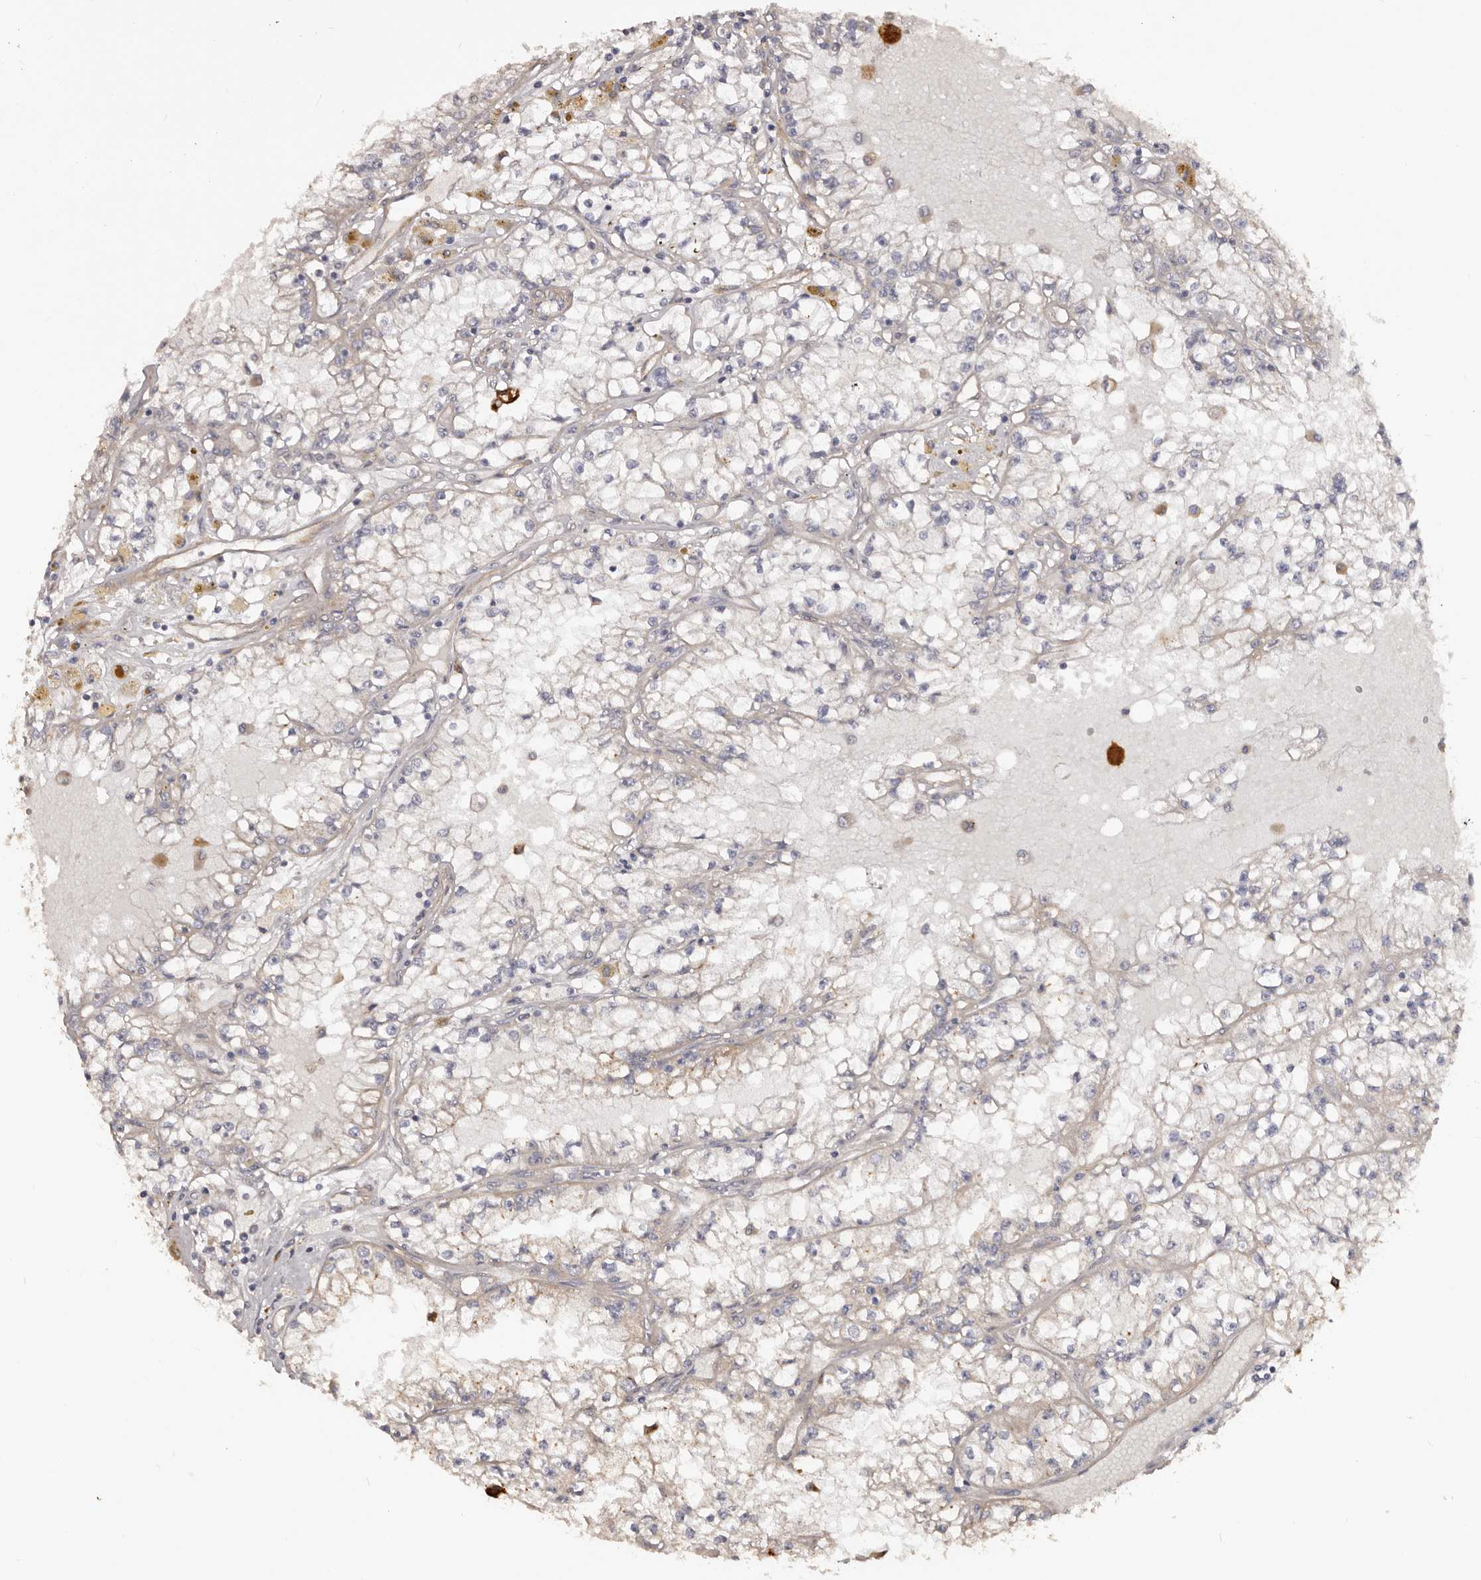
{"staining": {"intensity": "weak", "quantity": "<25%", "location": "cytoplasmic/membranous"}, "tissue": "renal cancer", "cell_type": "Tumor cells", "image_type": "cancer", "snomed": [{"axis": "morphology", "description": "Adenocarcinoma, NOS"}, {"axis": "topography", "description": "Kidney"}], "caption": "Tumor cells show no significant expression in renal cancer (adenocarcinoma).", "gene": "GTPBP1", "patient": {"sex": "male", "age": 56}}